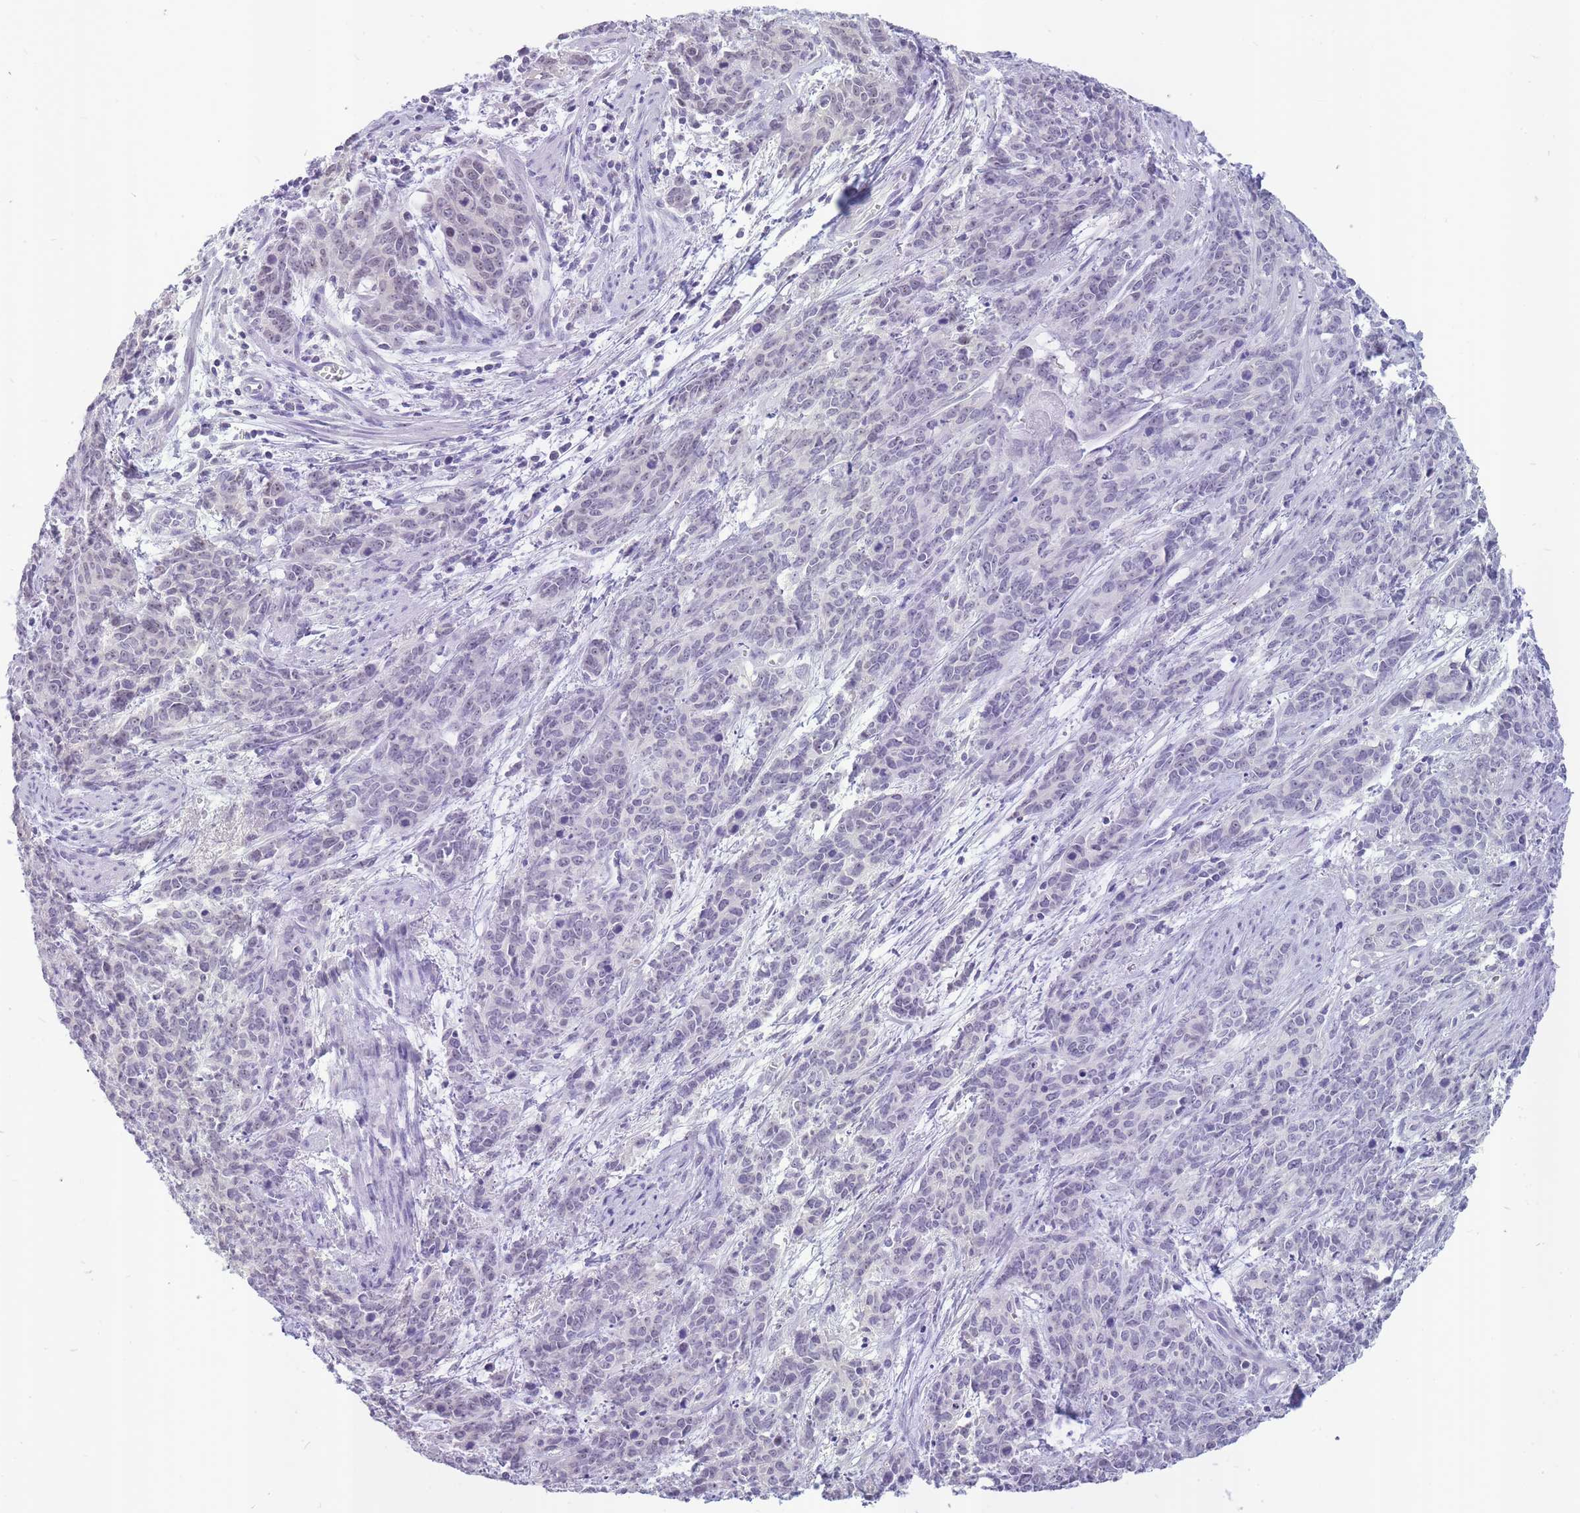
{"staining": {"intensity": "negative", "quantity": "none", "location": "none"}, "tissue": "cervical cancer", "cell_type": "Tumor cells", "image_type": "cancer", "snomed": [{"axis": "morphology", "description": "Squamous cell carcinoma, NOS"}, {"axis": "topography", "description": "Cervix"}], "caption": "The image shows no staining of tumor cells in squamous cell carcinoma (cervical).", "gene": "INS", "patient": {"sex": "female", "age": 60}}